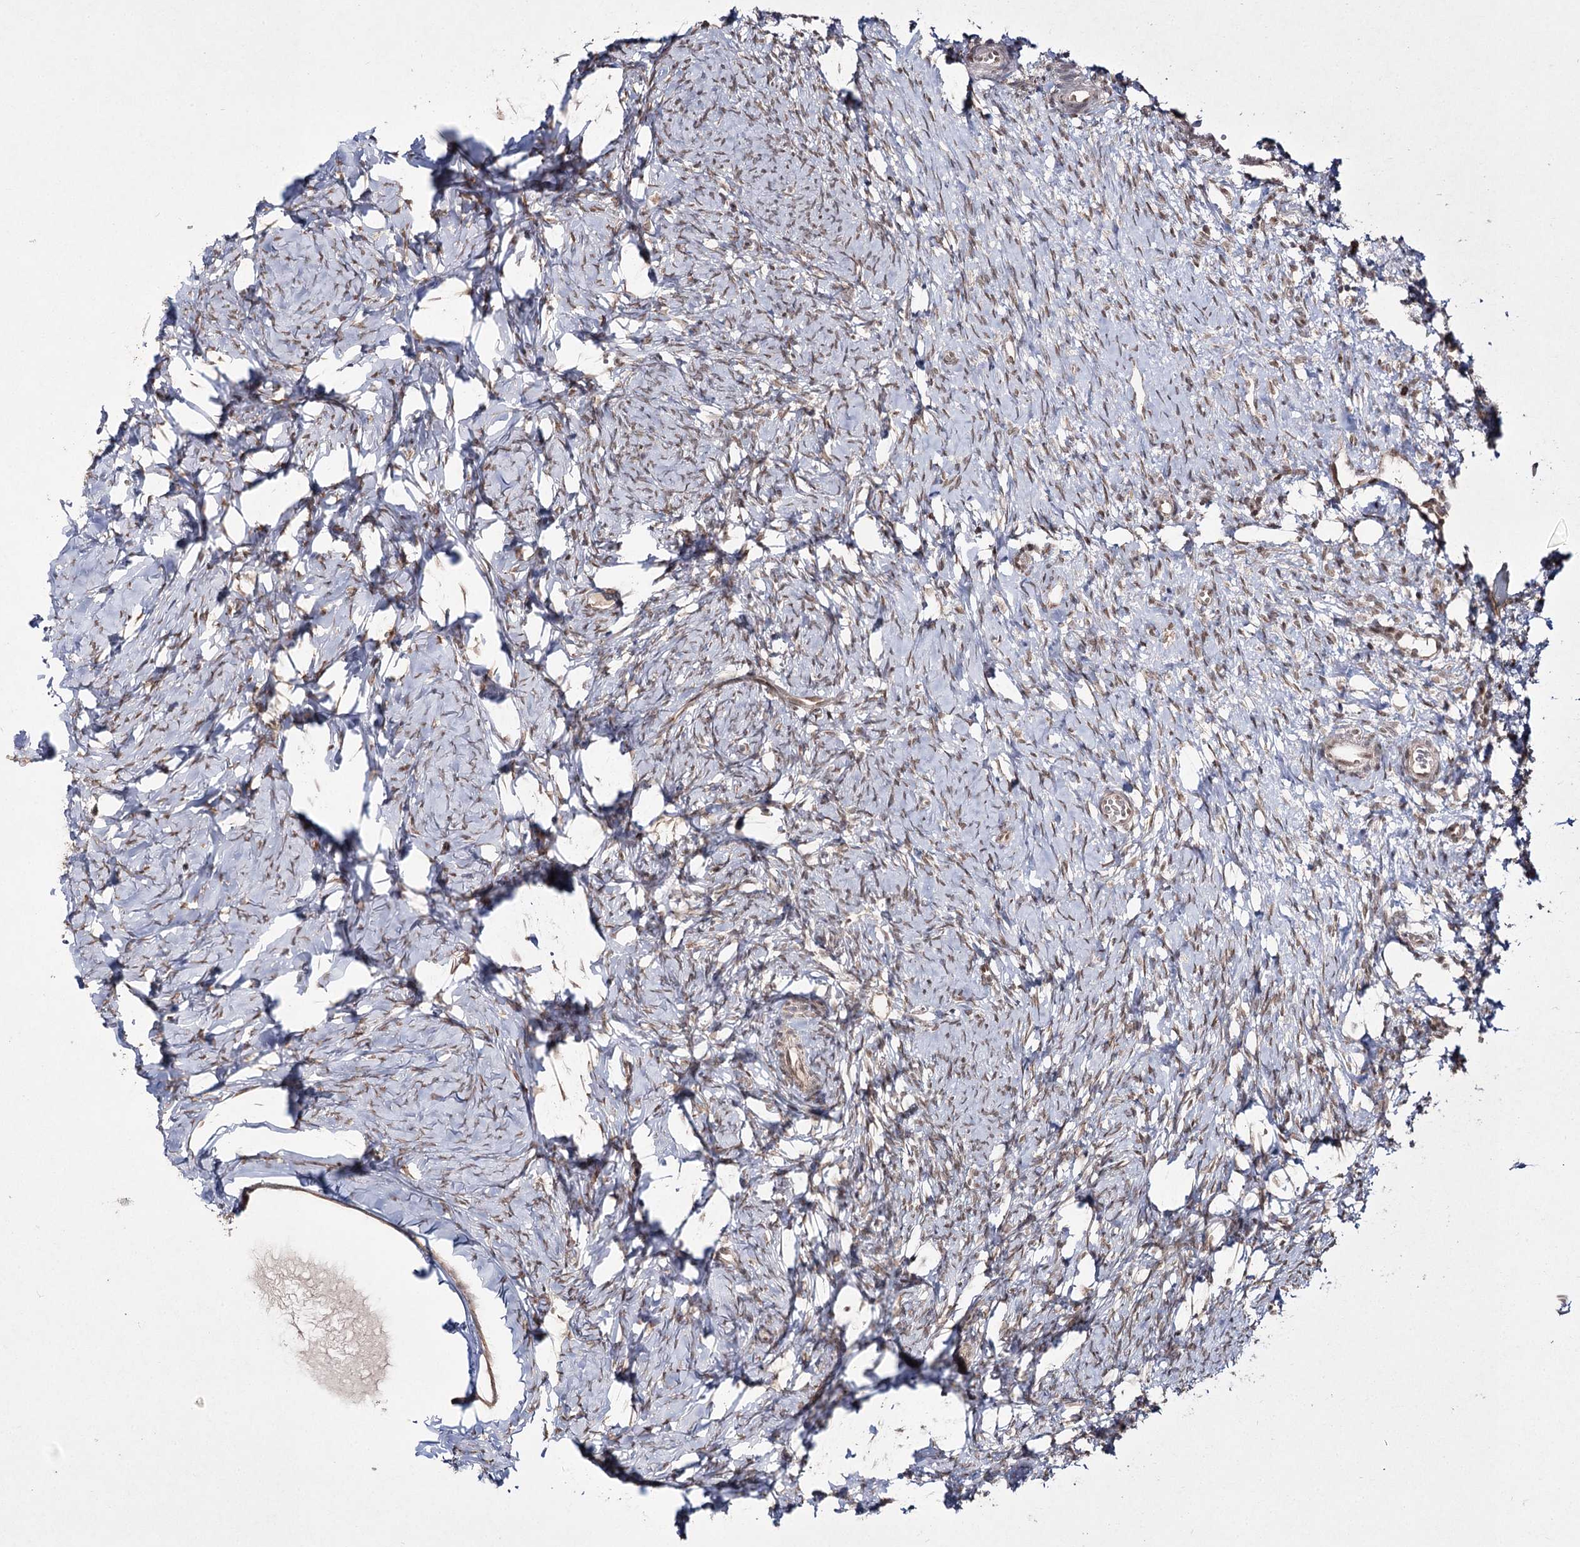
{"staining": {"intensity": "weak", "quantity": "25%-75%", "location": "nuclear"}, "tissue": "ovary", "cell_type": "Ovarian stroma cells", "image_type": "normal", "snomed": [{"axis": "morphology", "description": "Normal tissue, NOS"}, {"axis": "topography", "description": "Ovary"}], "caption": "Immunohistochemistry (IHC) image of benign ovary stained for a protein (brown), which exhibits low levels of weak nuclear expression in approximately 25%-75% of ovarian stroma cells.", "gene": "TRNT1", "patient": {"sex": "female", "age": 51}}